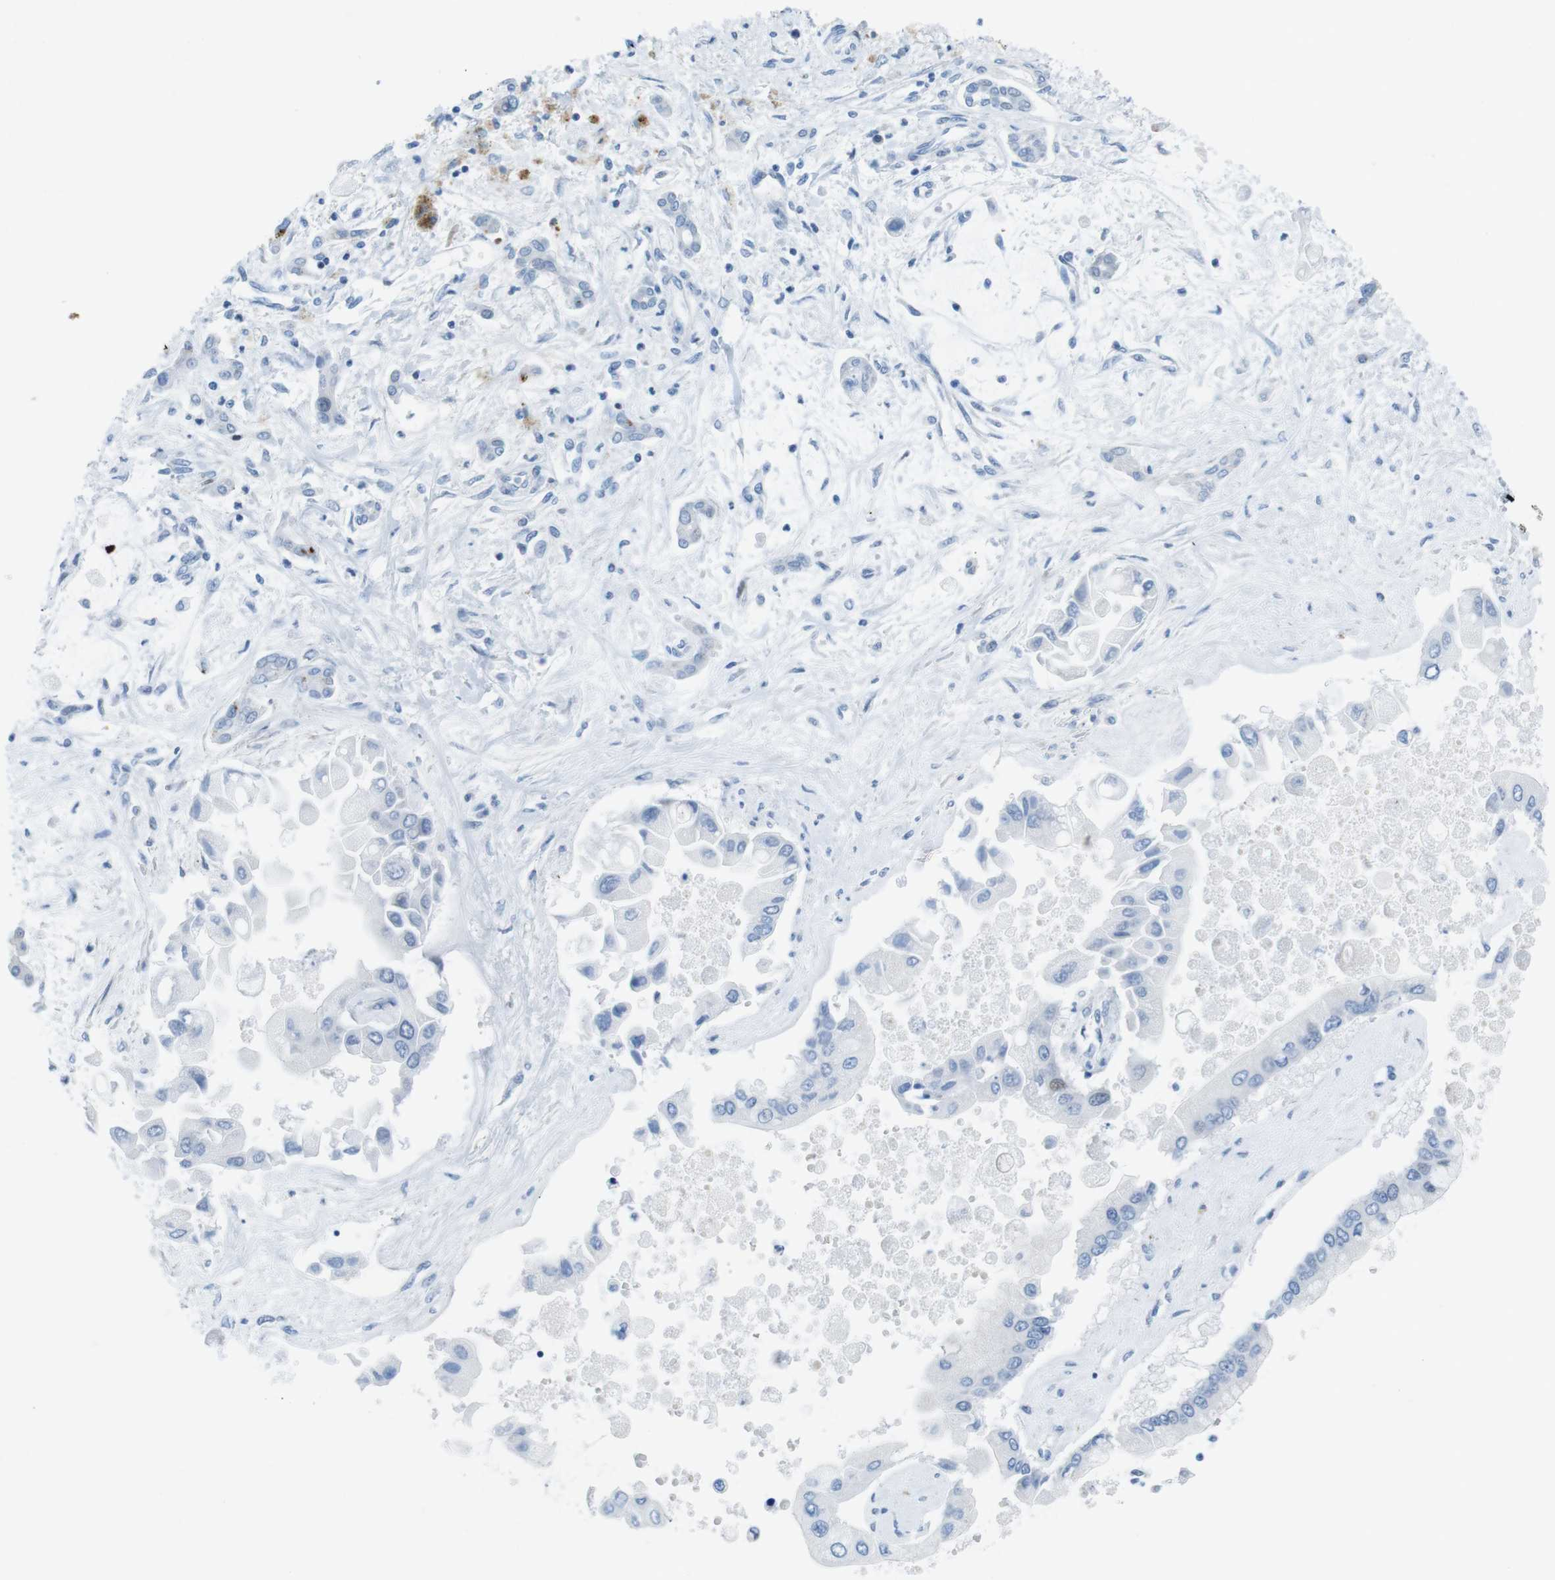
{"staining": {"intensity": "negative", "quantity": "none", "location": "none"}, "tissue": "liver cancer", "cell_type": "Tumor cells", "image_type": "cancer", "snomed": [{"axis": "morphology", "description": "Cholangiocarcinoma"}, {"axis": "topography", "description": "Liver"}], "caption": "Immunohistochemical staining of liver cancer (cholangiocarcinoma) shows no significant positivity in tumor cells.", "gene": "CHAF1A", "patient": {"sex": "male", "age": 50}}